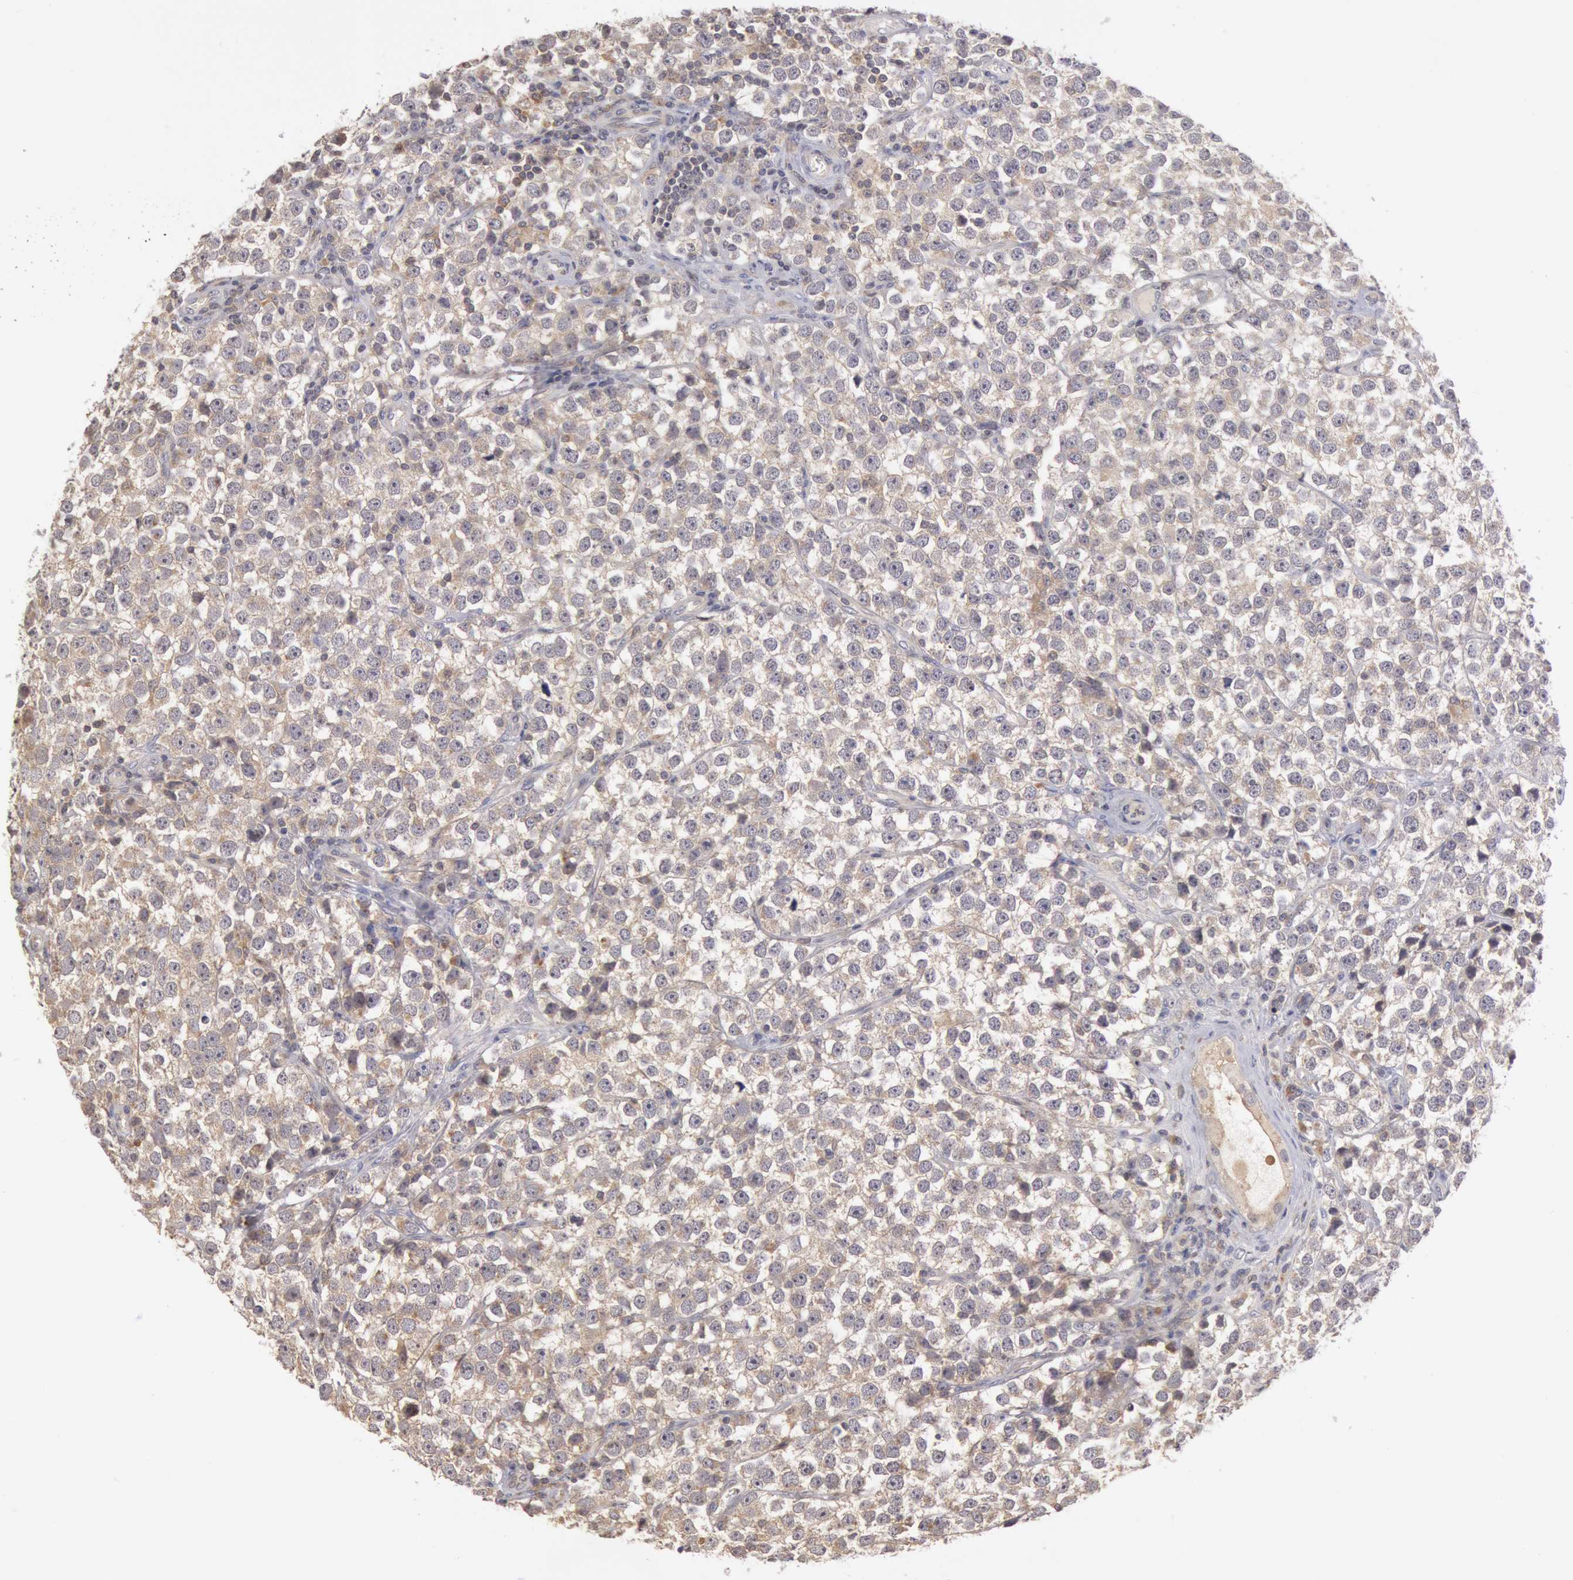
{"staining": {"intensity": "moderate", "quantity": ">75%", "location": "cytoplasmic/membranous"}, "tissue": "testis cancer", "cell_type": "Tumor cells", "image_type": "cancer", "snomed": [{"axis": "morphology", "description": "Seminoma, NOS"}, {"axis": "topography", "description": "Testis"}], "caption": "DAB immunohistochemical staining of human testis cancer (seminoma) reveals moderate cytoplasmic/membranous protein staining in approximately >75% of tumor cells.", "gene": "PLA2G6", "patient": {"sex": "male", "age": 25}}